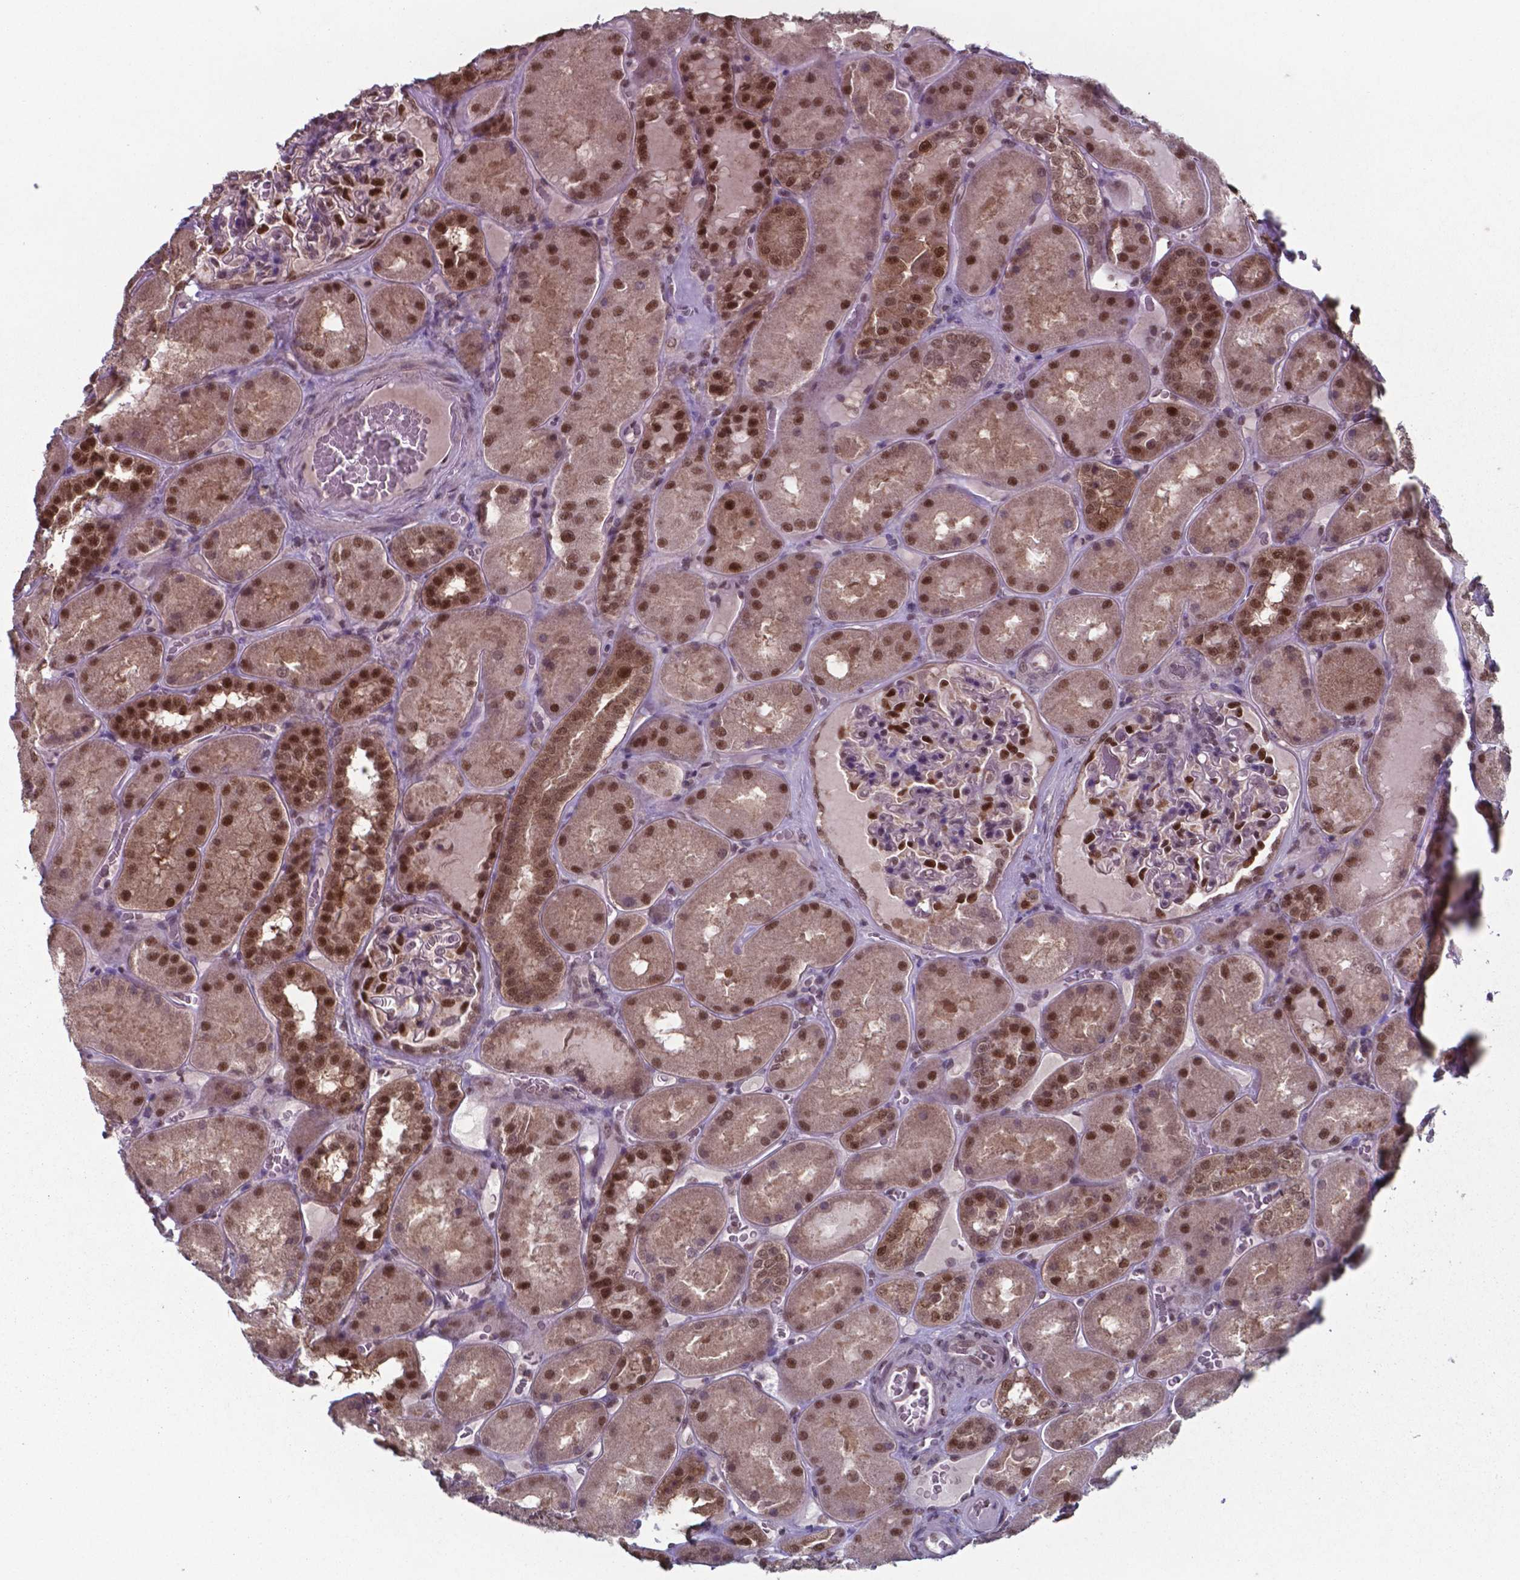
{"staining": {"intensity": "strong", "quantity": "<25%", "location": "nuclear"}, "tissue": "kidney", "cell_type": "Cells in glomeruli", "image_type": "normal", "snomed": [{"axis": "morphology", "description": "Normal tissue, NOS"}, {"axis": "topography", "description": "Kidney"}], "caption": "Protein expression by immunohistochemistry shows strong nuclear positivity in about <25% of cells in glomeruli in benign kidney. Using DAB (3,3'-diaminobenzidine) (brown) and hematoxylin (blue) stains, captured at high magnification using brightfield microscopy.", "gene": "UBA1", "patient": {"sex": "male", "age": 73}}